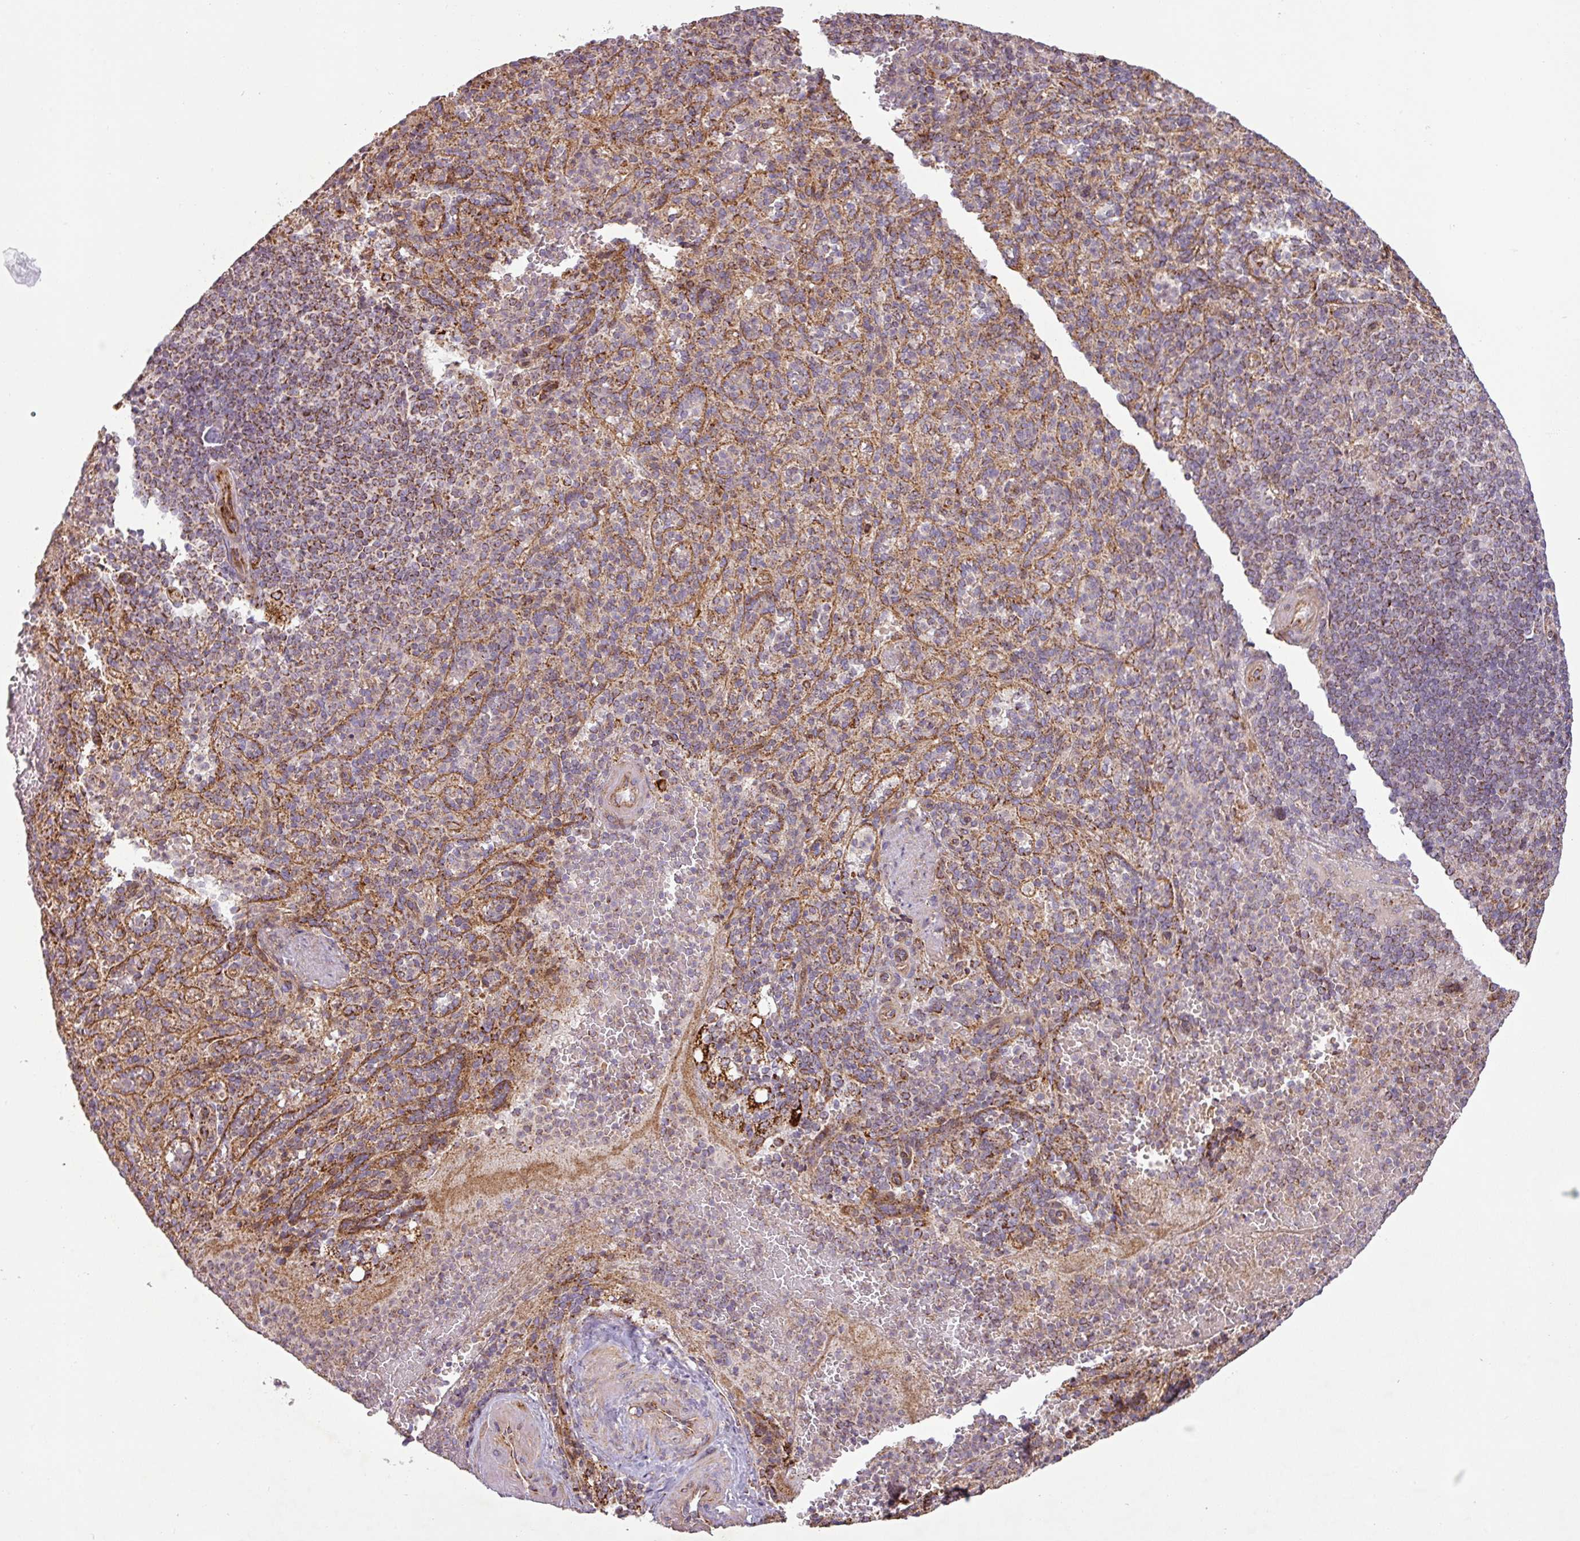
{"staining": {"intensity": "moderate", "quantity": "25%-75%", "location": "cytoplasmic/membranous"}, "tissue": "spleen", "cell_type": "Cells in red pulp", "image_type": "normal", "snomed": [{"axis": "morphology", "description": "Normal tissue, NOS"}, {"axis": "topography", "description": "Spleen"}], "caption": "Immunohistochemical staining of unremarkable human spleen displays moderate cytoplasmic/membranous protein expression in about 25%-75% of cells in red pulp.", "gene": "GPD2", "patient": {"sex": "female", "age": 74}}